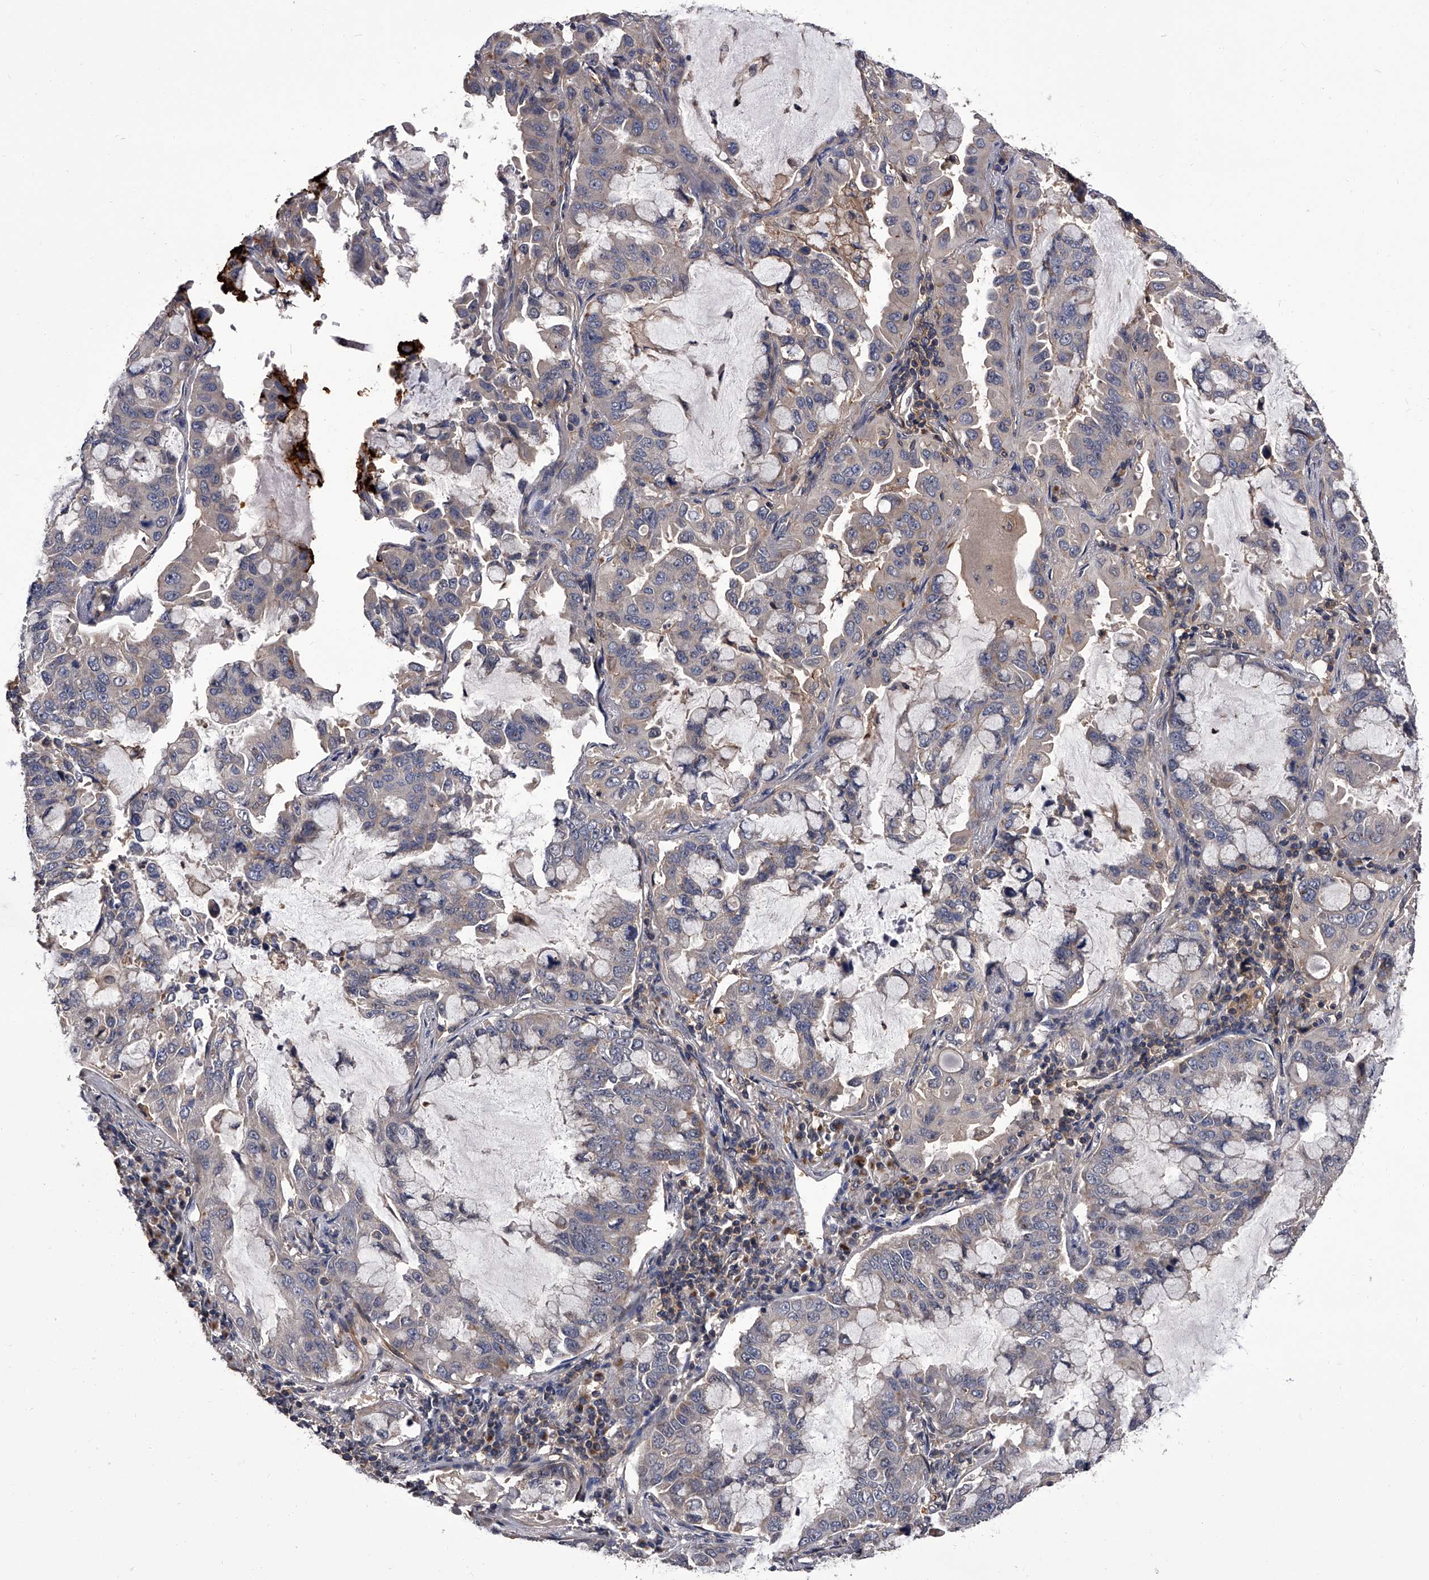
{"staining": {"intensity": "negative", "quantity": "none", "location": "none"}, "tissue": "lung cancer", "cell_type": "Tumor cells", "image_type": "cancer", "snomed": [{"axis": "morphology", "description": "Adenocarcinoma, NOS"}, {"axis": "topography", "description": "Lung"}], "caption": "Tumor cells show no significant staining in adenocarcinoma (lung).", "gene": "STK36", "patient": {"sex": "male", "age": 64}}